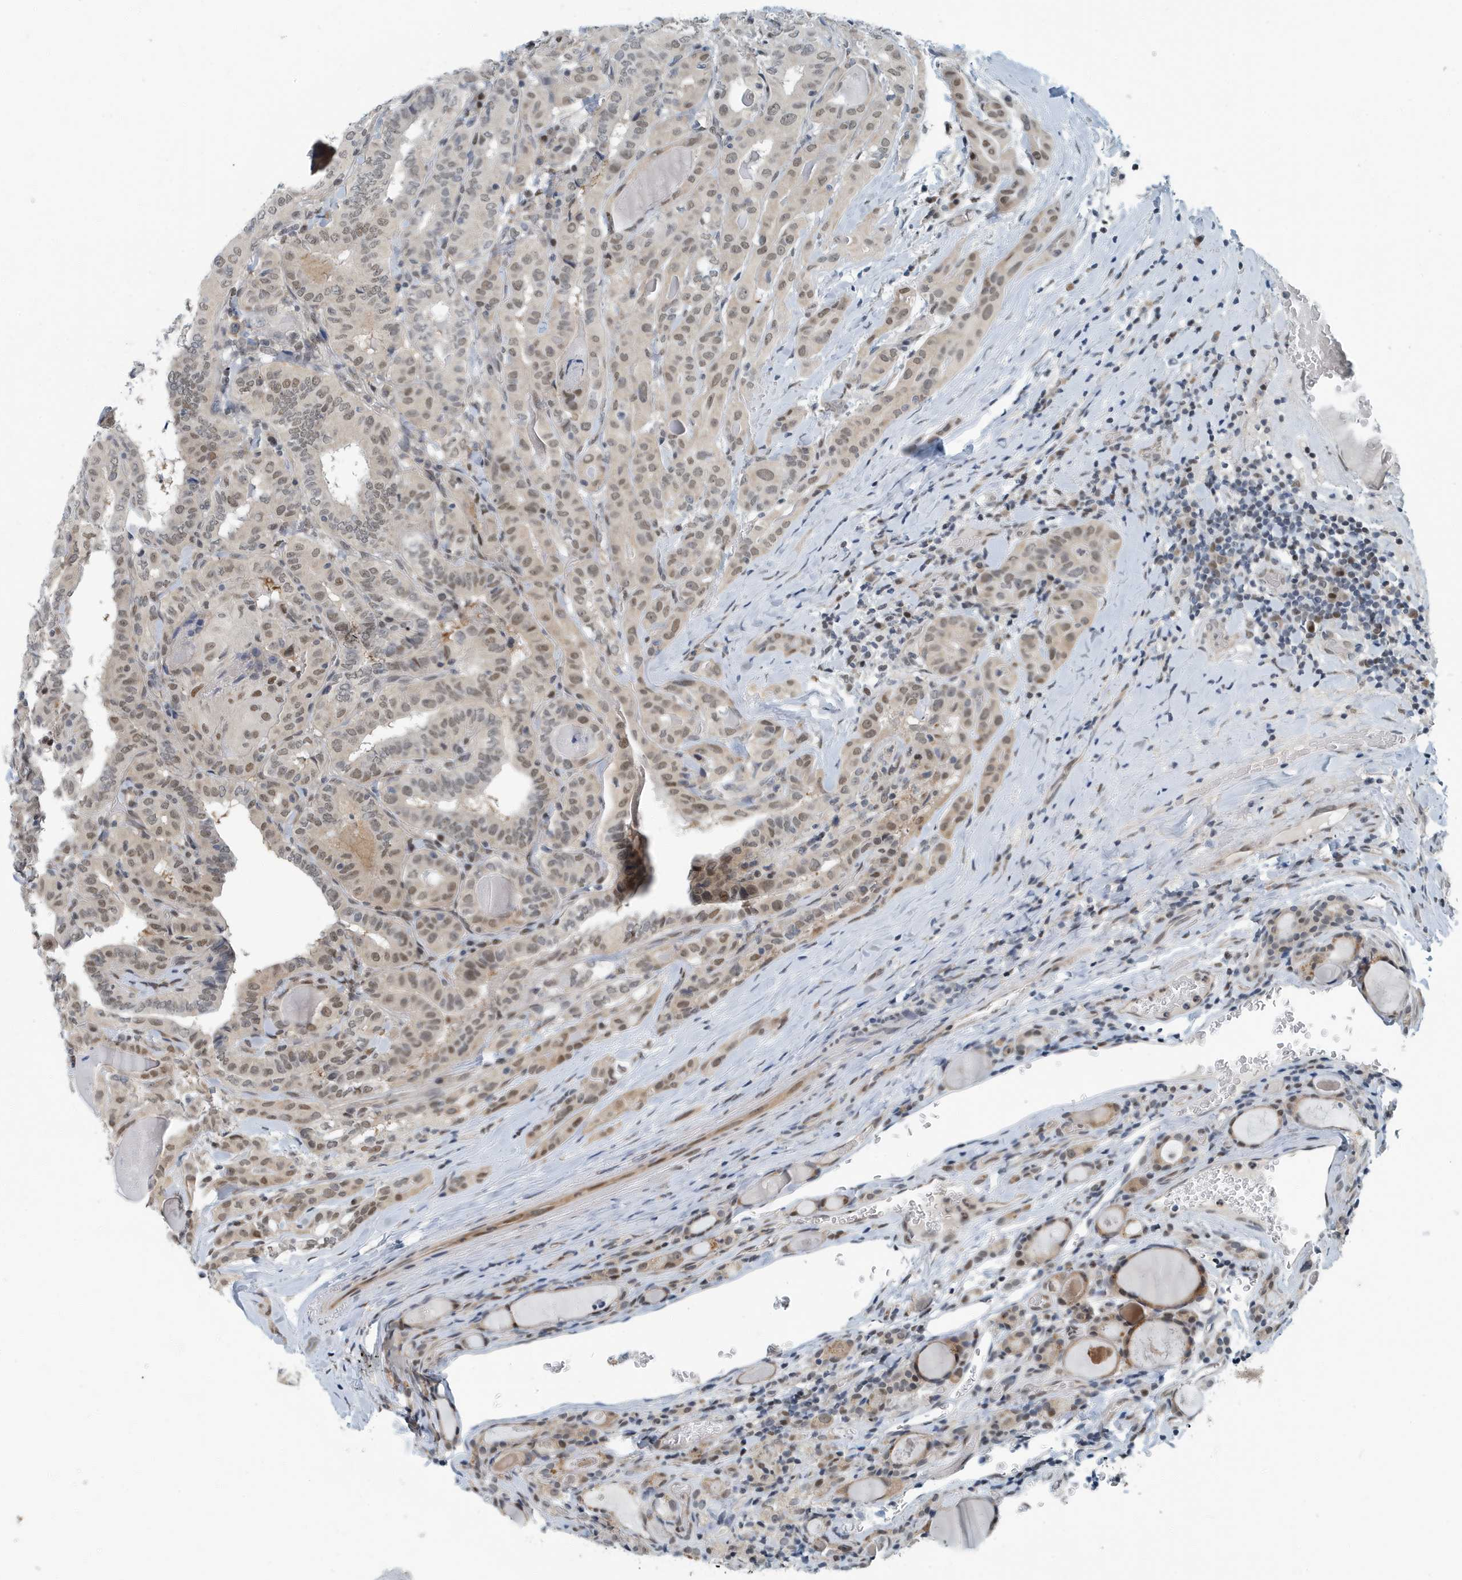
{"staining": {"intensity": "moderate", "quantity": ">75%", "location": "nuclear"}, "tissue": "thyroid cancer", "cell_type": "Tumor cells", "image_type": "cancer", "snomed": [{"axis": "morphology", "description": "Papillary adenocarcinoma, NOS"}, {"axis": "topography", "description": "Thyroid gland"}], "caption": "Immunohistochemistry (IHC) of thyroid papillary adenocarcinoma reveals medium levels of moderate nuclear expression in about >75% of tumor cells.", "gene": "KIF15", "patient": {"sex": "female", "age": 72}}